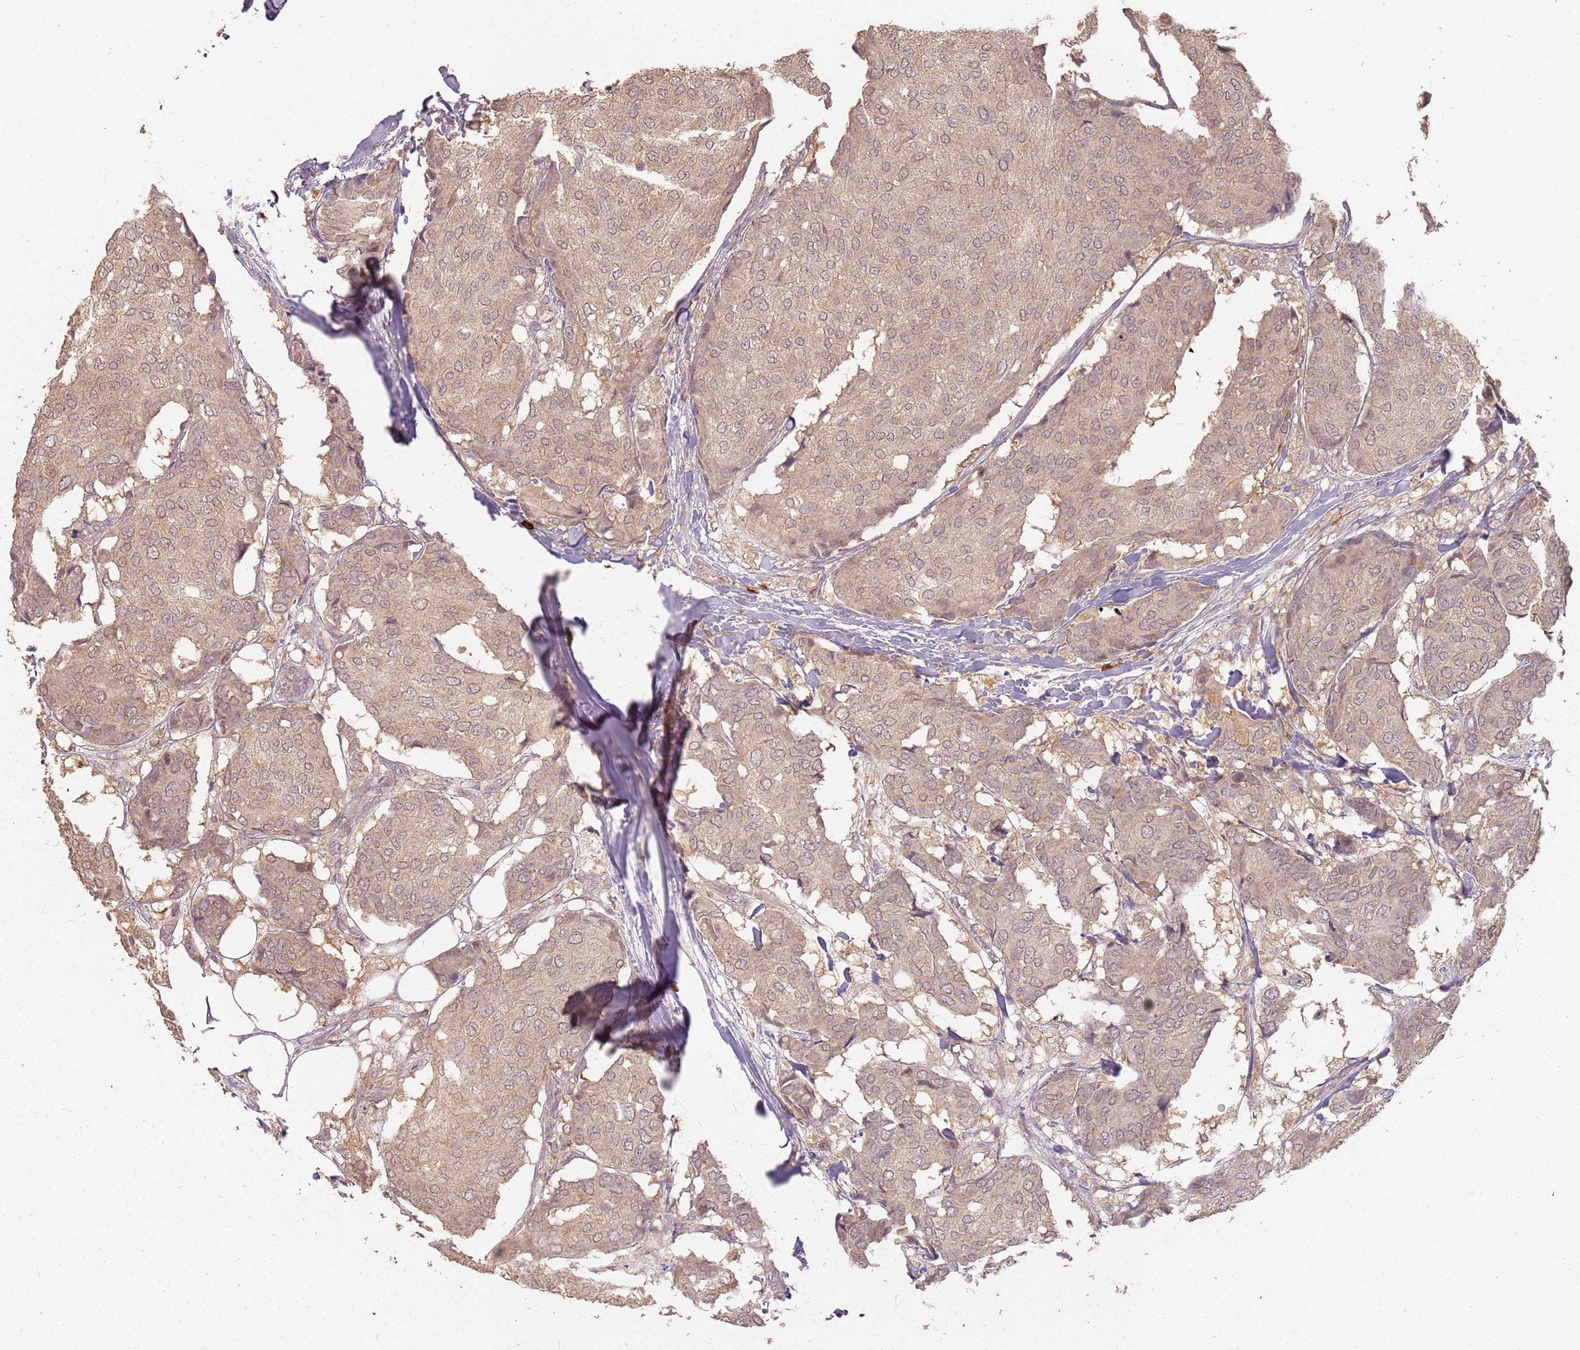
{"staining": {"intensity": "weak", "quantity": ">75%", "location": "cytoplasmic/membranous,nuclear"}, "tissue": "breast cancer", "cell_type": "Tumor cells", "image_type": "cancer", "snomed": [{"axis": "morphology", "description": "Duct carcinoma"}, {"axis": "topography", "description": "Breast"}], "caption": "Brown immunohistochemical staining in human breast invasive ductal carcinoma demonstrates weak cytoplasmic/membranous and nuclear positivity in about >75% of tumor cells.", "gene": "CCDC168", "patient": {"sex": "female", "age": 75}}